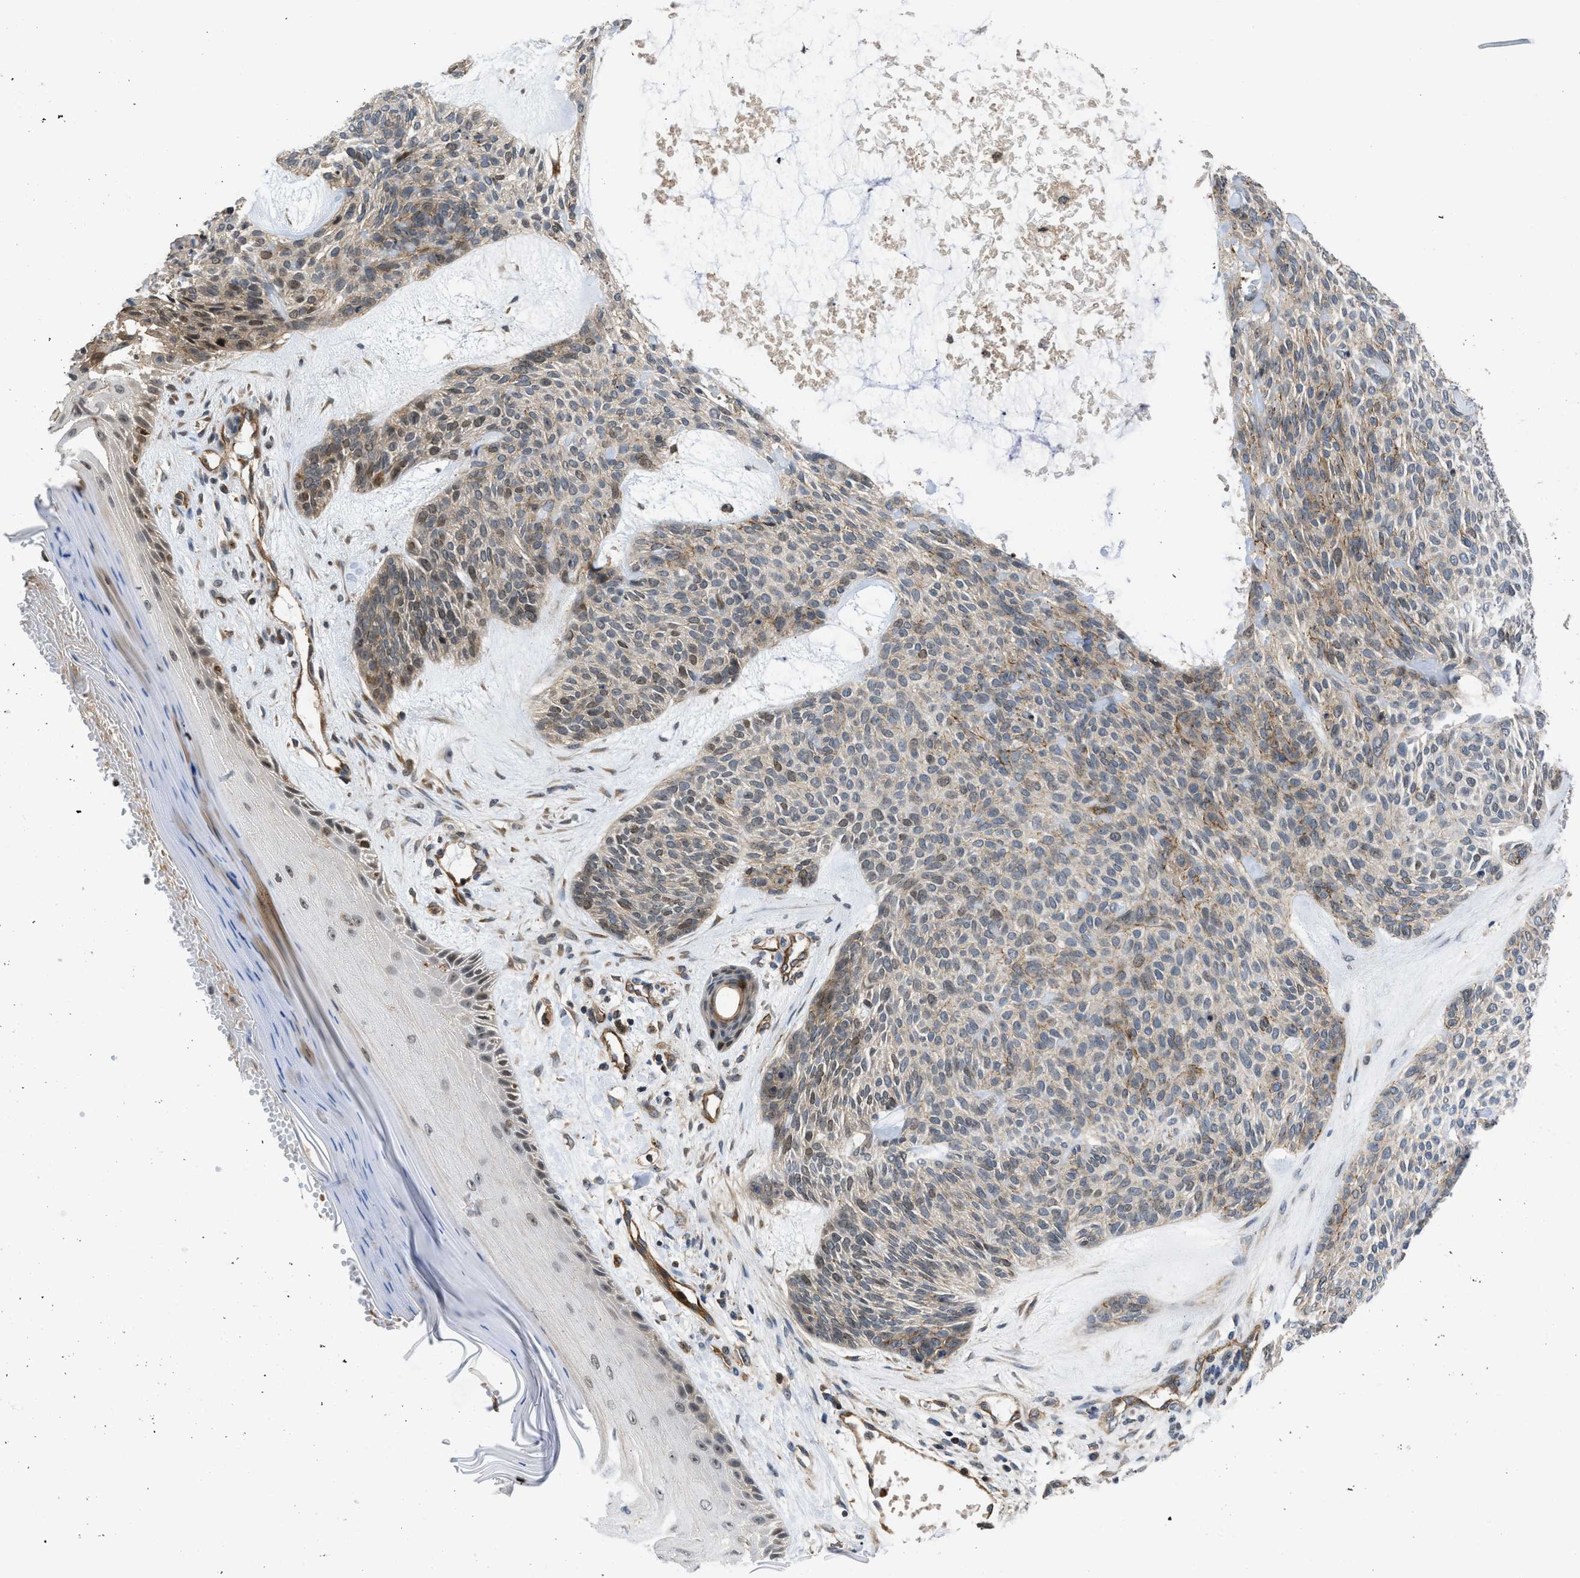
{"staining": {"intensity": "weak", "quantity": "<25%", "location": "cytoplasmic/membranous,nuclear"}, "tissue": "skin cancer", "cell_type": "Tumor cells", "image_type": "cancer", "snomed": [{"axis": "morphology", "description": "Basal cell carcinoma"}, {"axis": "topography", "description": "Skin"}], "caption": "The immunohistochemistry (IHC) image has no significant staining in tumor cells of skin cancer tissue. The staining is performed using DAB (3,3'-diaminobenzidine) brown chromogen with nuclei counter-stained in using hematoxylin.", "gene": "GPATCH2L", "patient": {"sex": "male", "age": 55}}